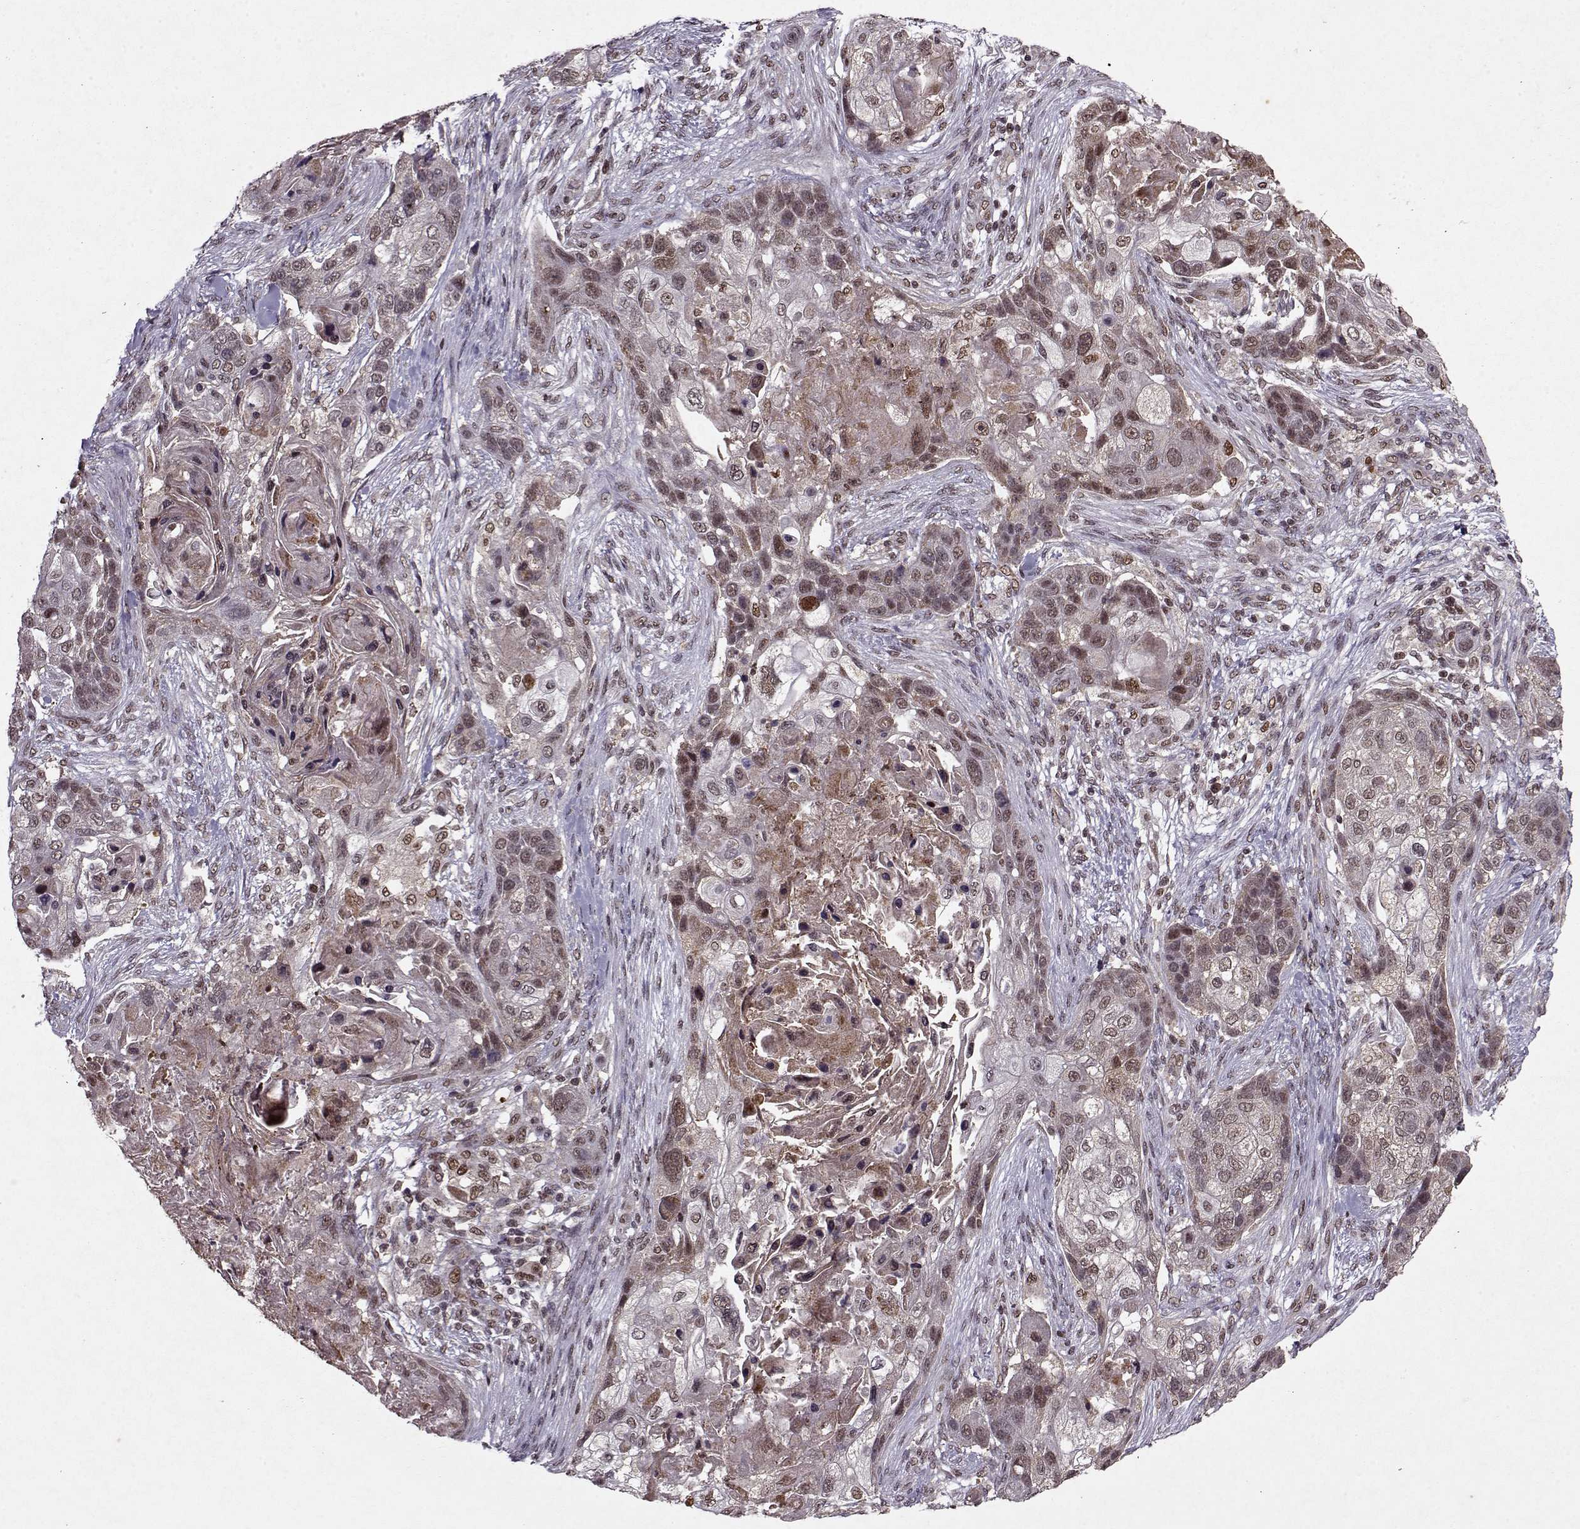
{"staining": {"intensity": "moderate", "quantity": "<25%", "location": "nuclear"}, "tissue": "lung cancer", "cell_type": "Tumor cells", "image_type": "cancer", "snomed": [{"axis": "morphology", "description": "Squamous cell carcinoma, NOS"}, {"axis": "topography", "description": "Lung"}], "caption": "A low amount of moderate nuclear expression is present in approximately <25% of tumor cells in squamous cell carcinoma (lung) tissue.", "gene": "PSMA7", "patient": {"sex": "male", "age": 69}}